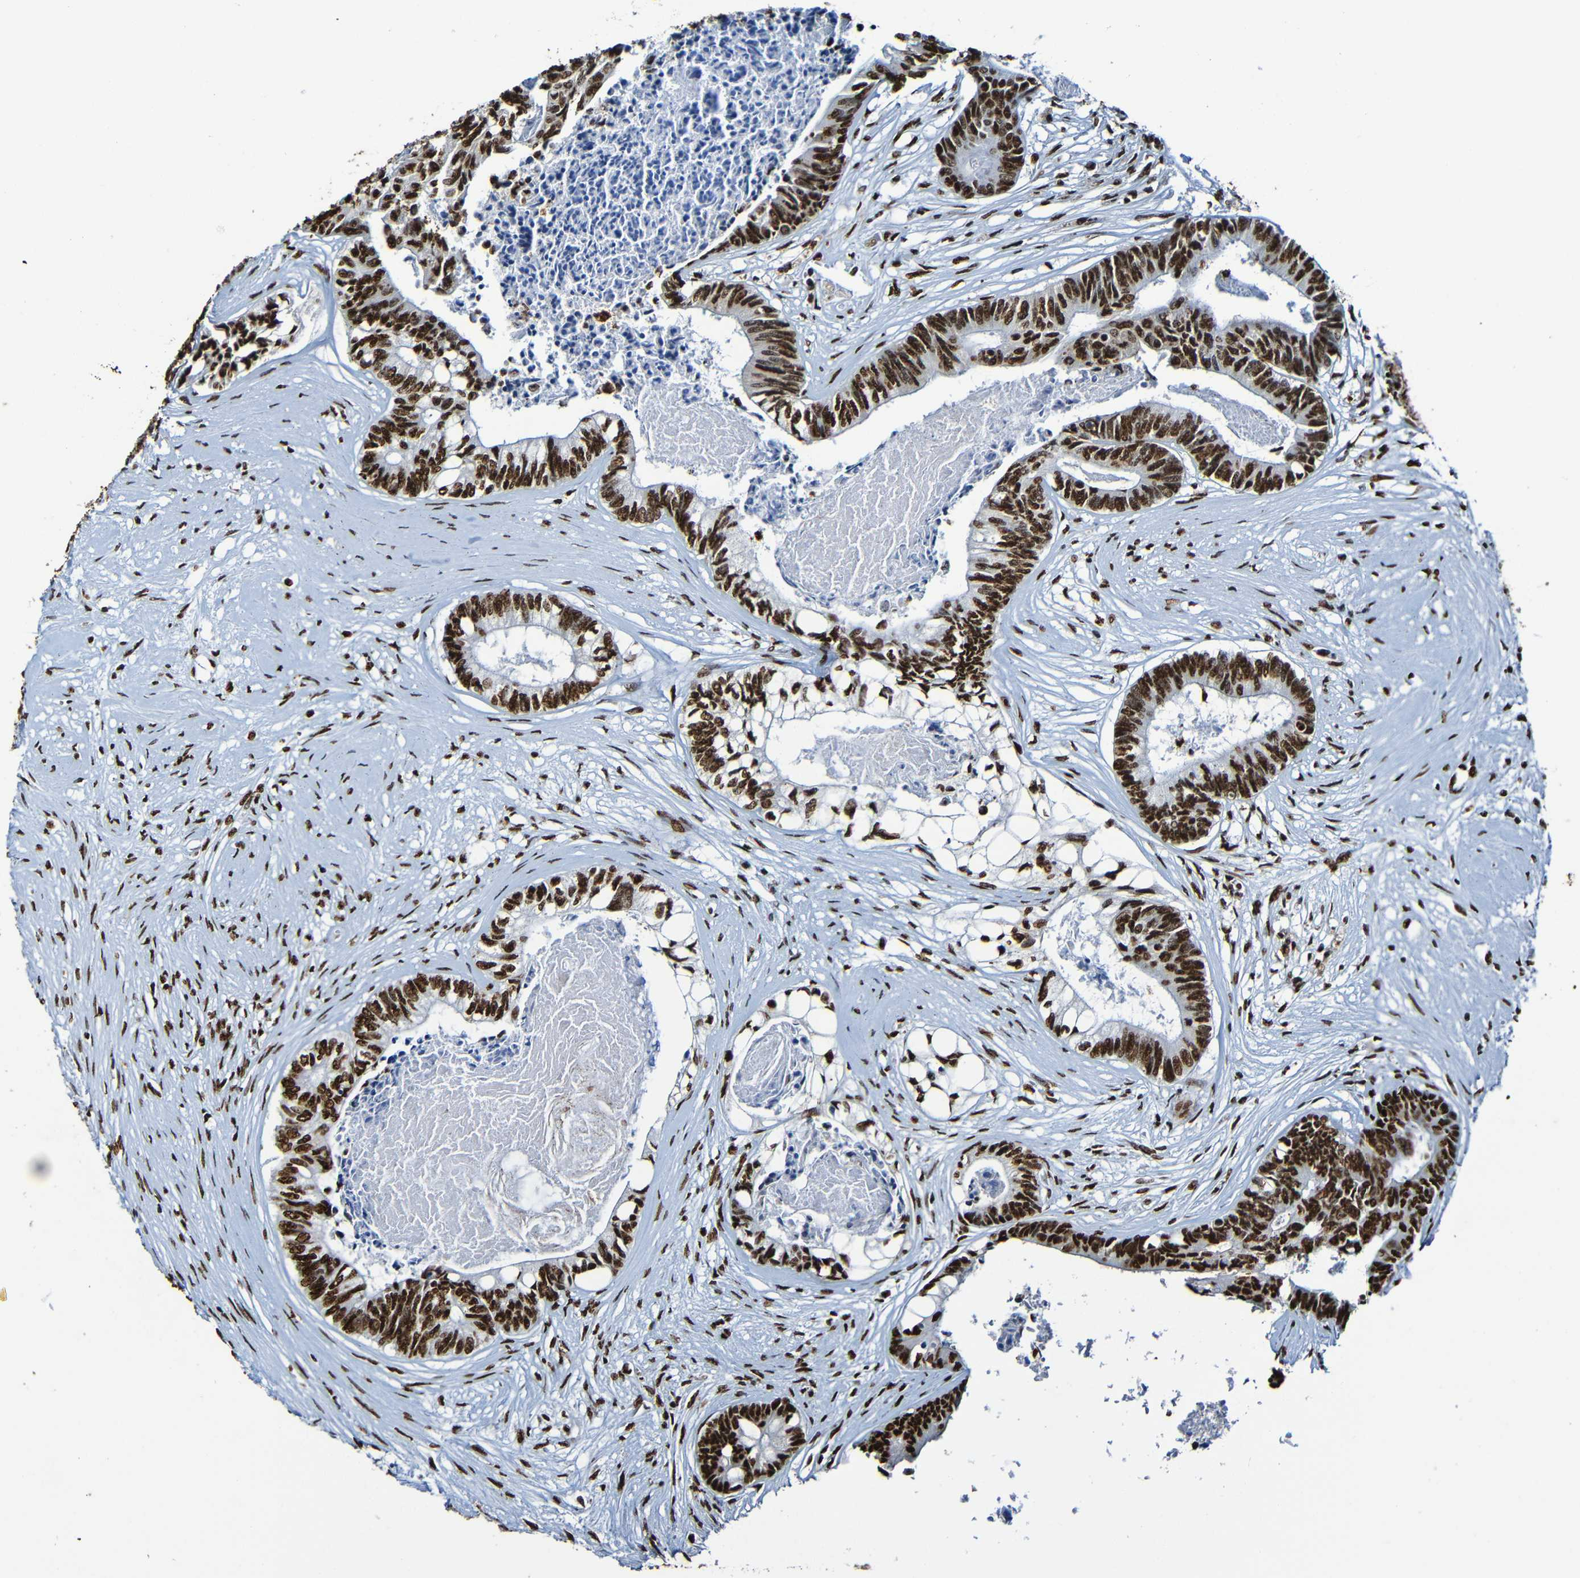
{"staining": {"intensity": "strong", "quantity": ">75%", "location": "nuclear"}, "tissue": "colorectal cancer", "cell_type": "Tumor cells", "image_type": "cancer", "snomed": [{"axis": "morphology", "description": "Adenocarcinoma, NOS"}, {"axis": "topography", "description": "Rectum"}], "caption": "Immunohistochemistry of adenocarcinoma (colorectal) displays high levels of strong nuclear positivity in about >75% of tumor cells.", "gene": "SRSF3", "patient": {"sex": "male", "age": 63}}